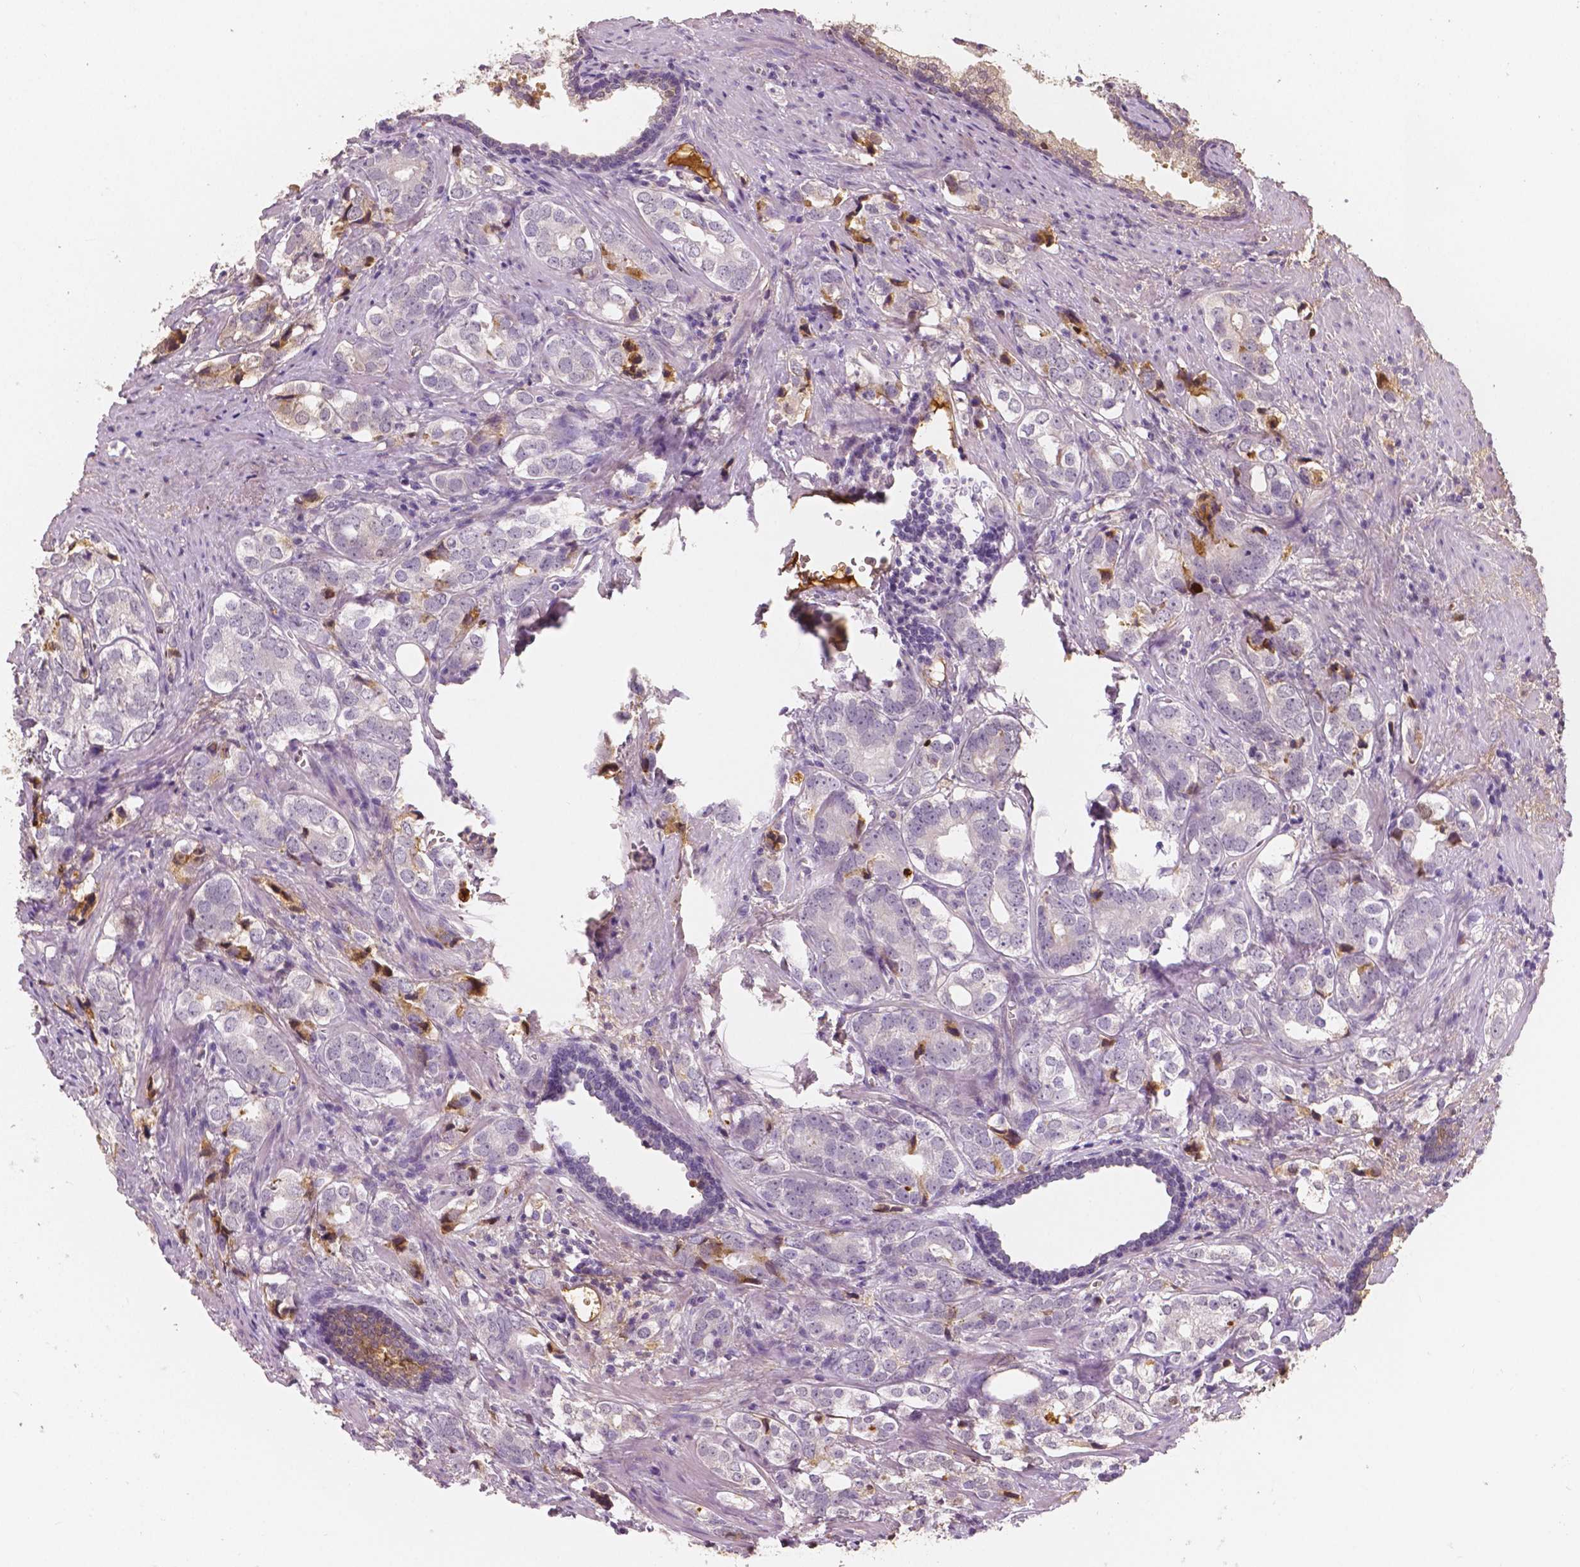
{"staining": {"intensity": "negative", "quantity": "none", "location": "none"}, "tissue": "prostate cancer", "cell_type": "Tumor cells", "image_type": "cancer", "snomed": [{"axis": "morphology", "description": "Adenocarcinoma, NOS"}, {"axis": "topography", "description": "Prostate and seminal vesicle, NOS"}], "caption": "There is no significant staining in tumor cells of prostate adenocarcinoma.", "gene": "APOA4", "patient": {"sex": "male", "age": 63}}